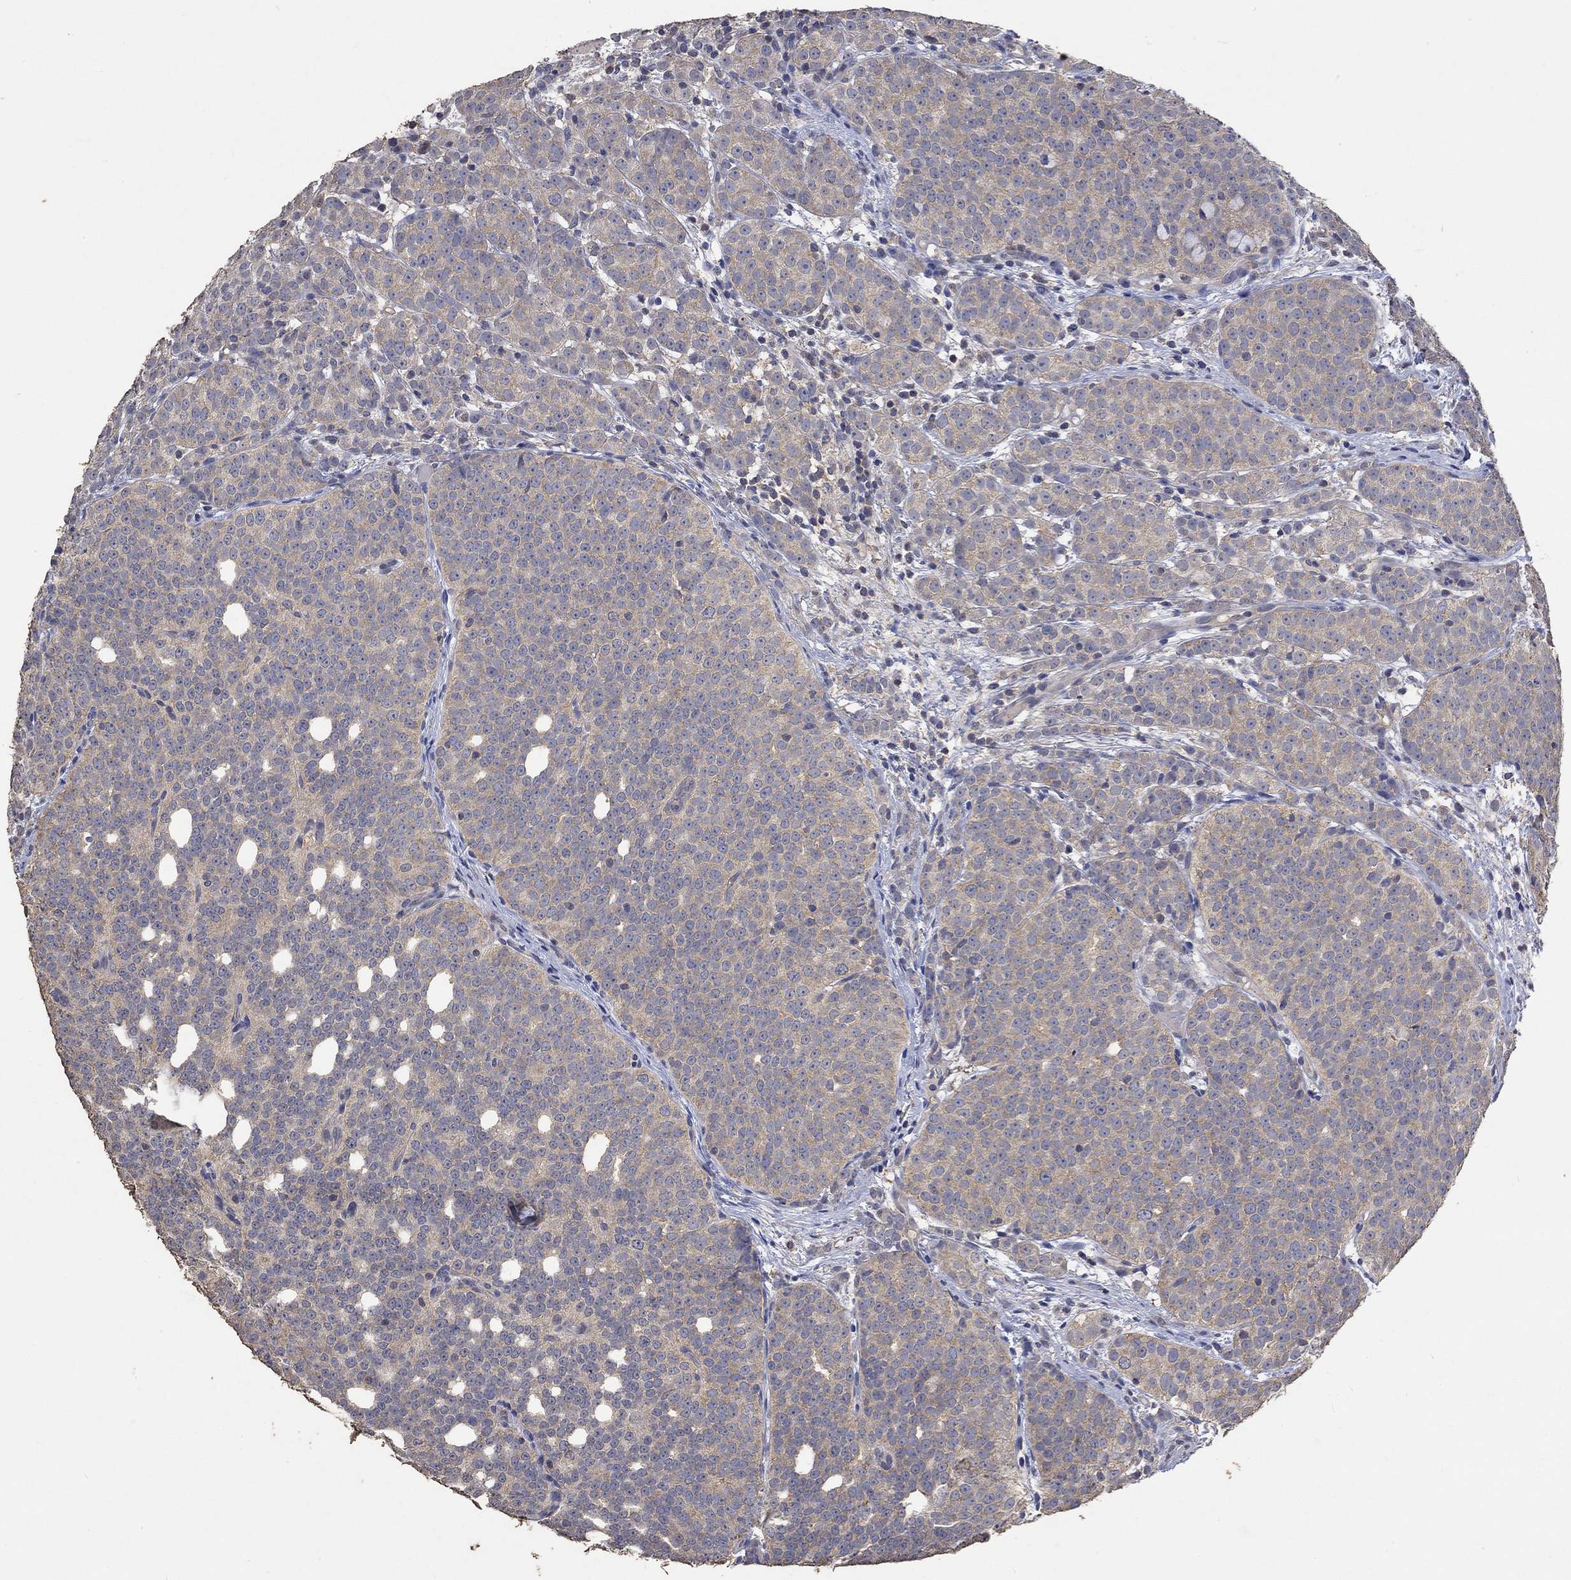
{"staining": {"intensity": "weak", "quantity": ">75%", "location": "cytoplasmic/membranous"}, "tissue": "prostate cancer", "cell_type": "Tumor cells", "image_type": "cancer", "snomed": [{"axis": "morphology", "description": "Adenocarcinoma, High grade"}, {"axis": "topography", "description": "Prostate"}], "caption": "Immunohistochemistry (IHC) micrograph of human prostate adenocarcinoma (high-grade) stained for a protein (brown), which exhibits low levels of weak cytoplasmic/membranous expression in approximately >75% of tumor cells.", "gene": "PTPN20", "patient": {"sex": "male", "age": 53}}